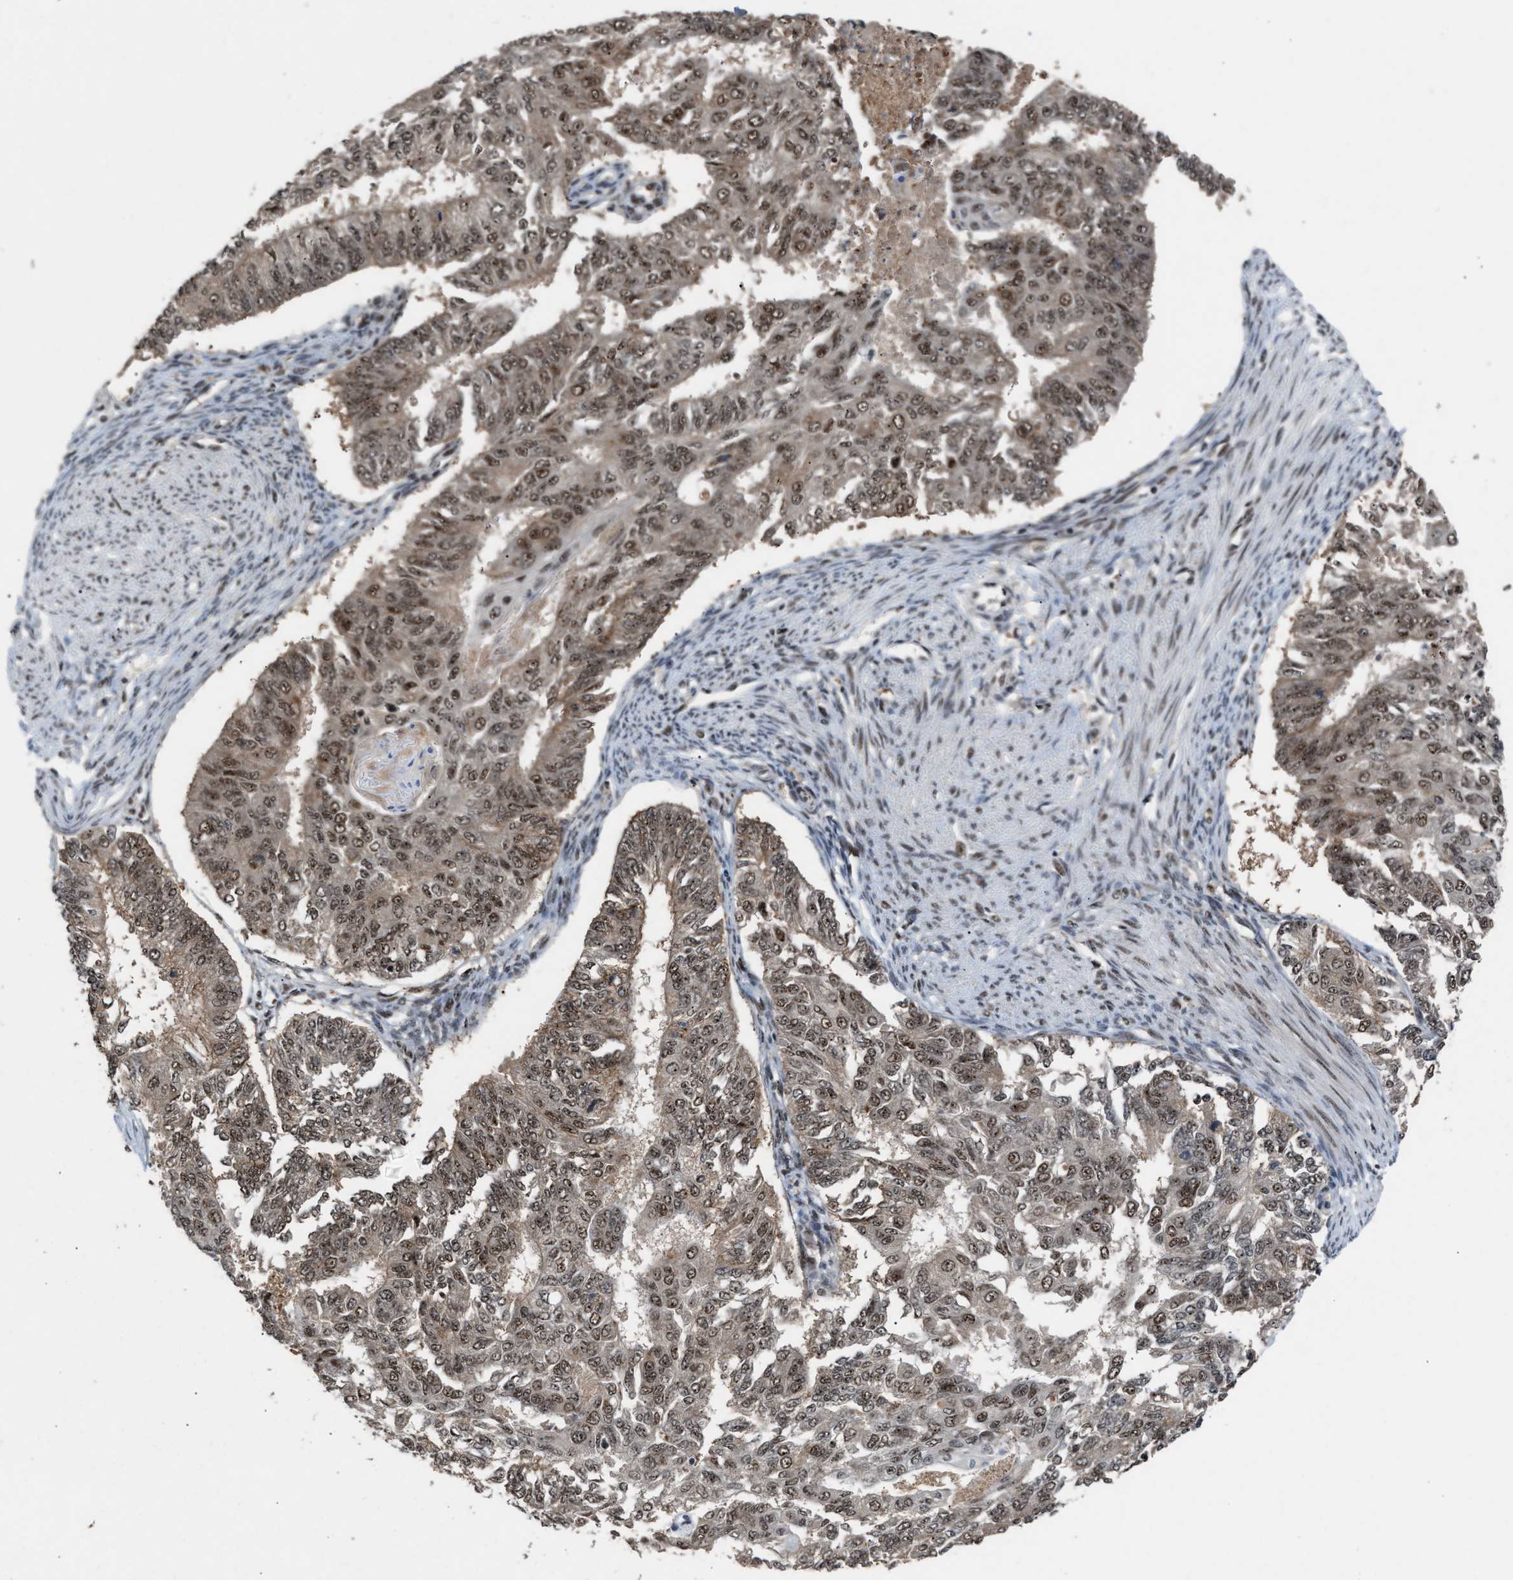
{"staining": {"intensity": "moderate", "quantity": ">75%", "location": "nuclear"}, "tissue": "endometrial cancer", "cell_type": "Tumor cells", "image_type": "cancer", "snomed": [{"axis": "morphology", "description": "Adenocarcinoma, NOS"}, {"axis": "topography", "description": "Endometrium"}], "caption": "A brown stain labels moderate nuclear positivity of a protein in human endometrial adenocarcinoma tumor cells.", "gene": "PRPF4", "patient": {"sex": "female", "age": 32}}